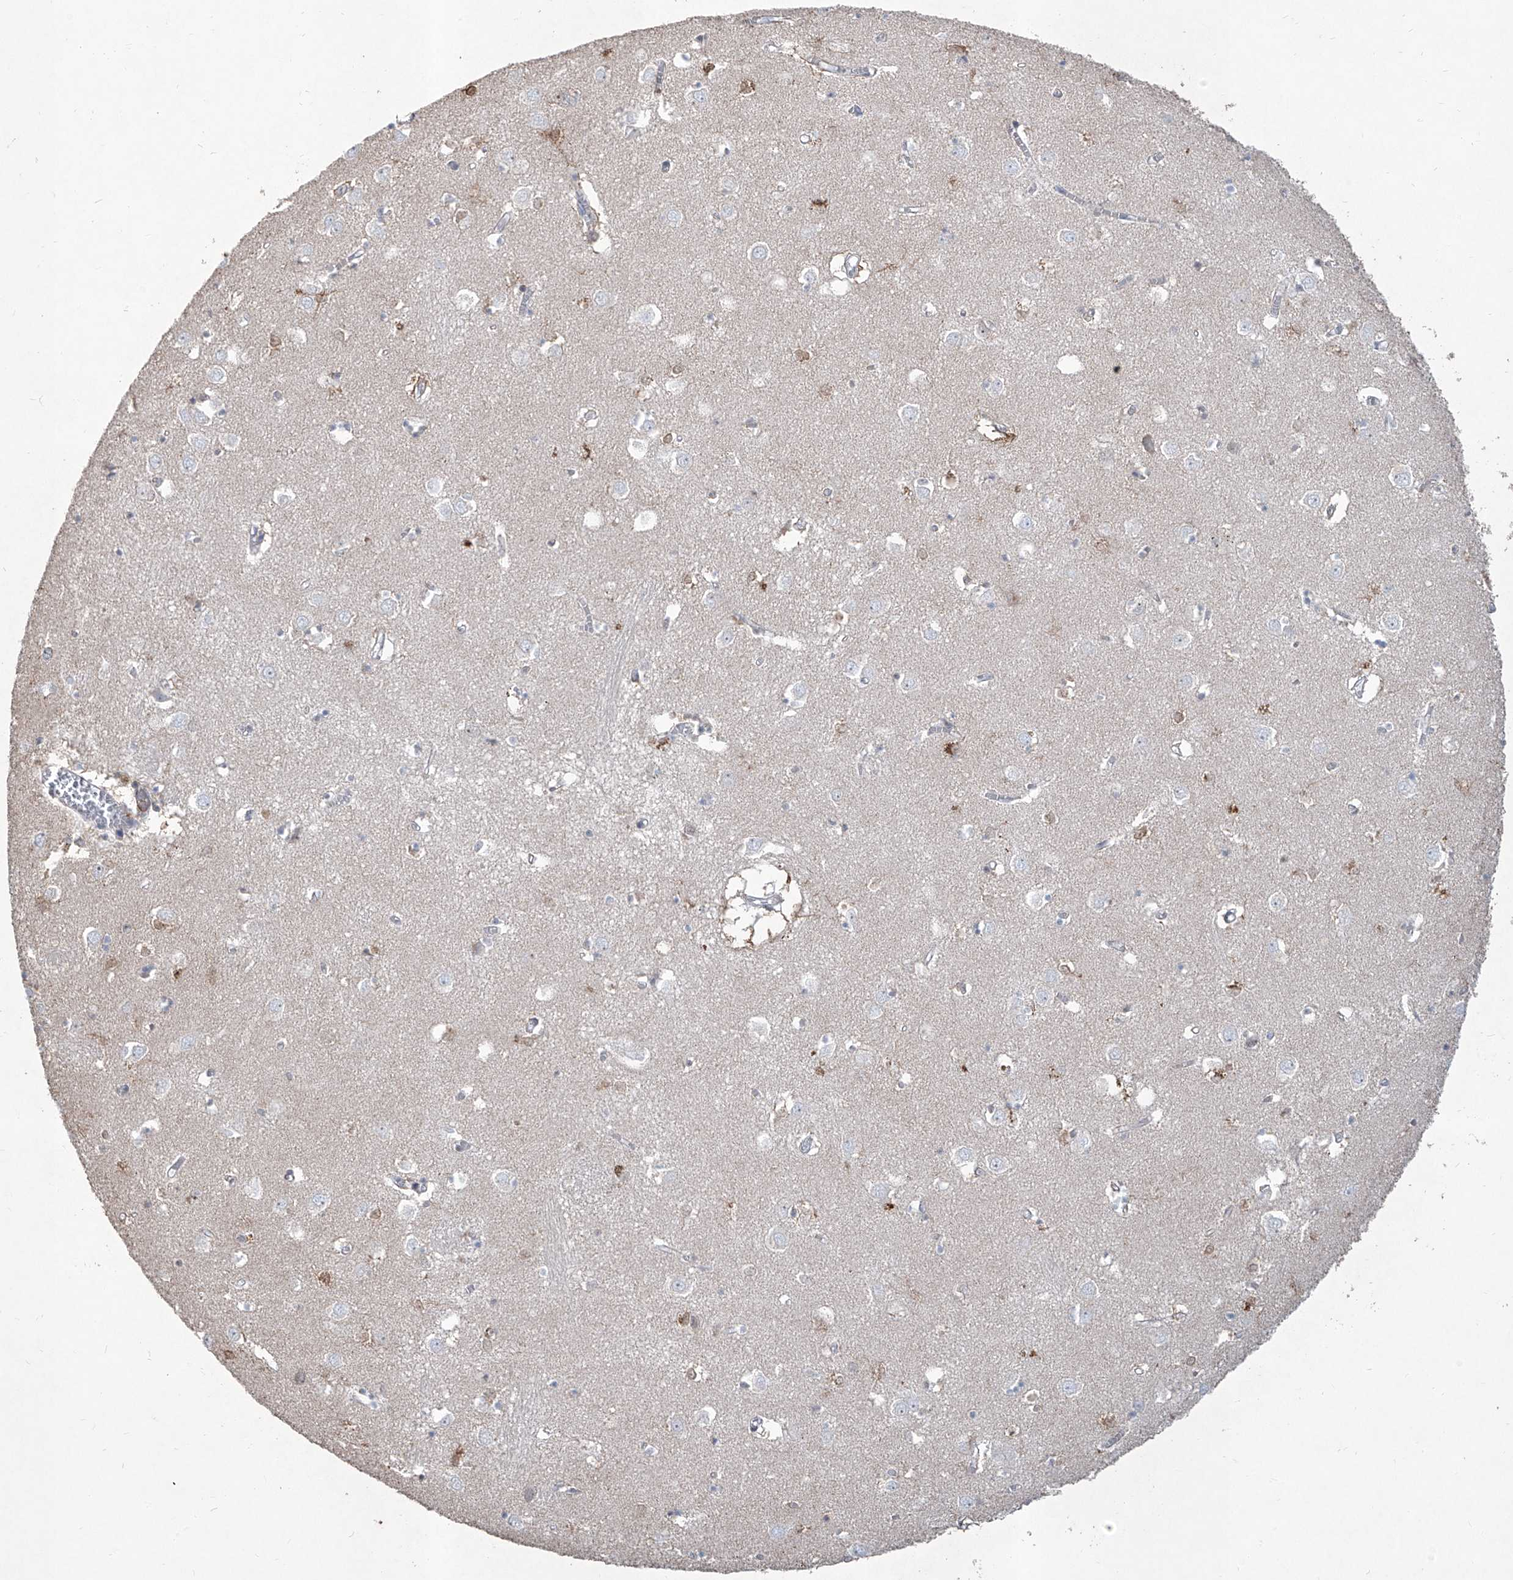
{"staining": {"intensity": "strong", "quantity": "<25%", "location": "cytoplasmic/membranous,nuclear"}, "tissue": "caudate", "cell_type": "Glial cells", "image_type": "normal", "snomed": [{"axis": "morphology", "description": "Normal tissue, NOS"}, {"axis": "topography", "description": "Lateral ventricle wall"}], "caption": "Human caudate stained with a brown dye demonstrates strong cytoplasmic/membranous,nuclear positive staining in about <25% of glial cells.", "gene": "ZBTB48", "patient": {"sex": "male", "age": 70}}